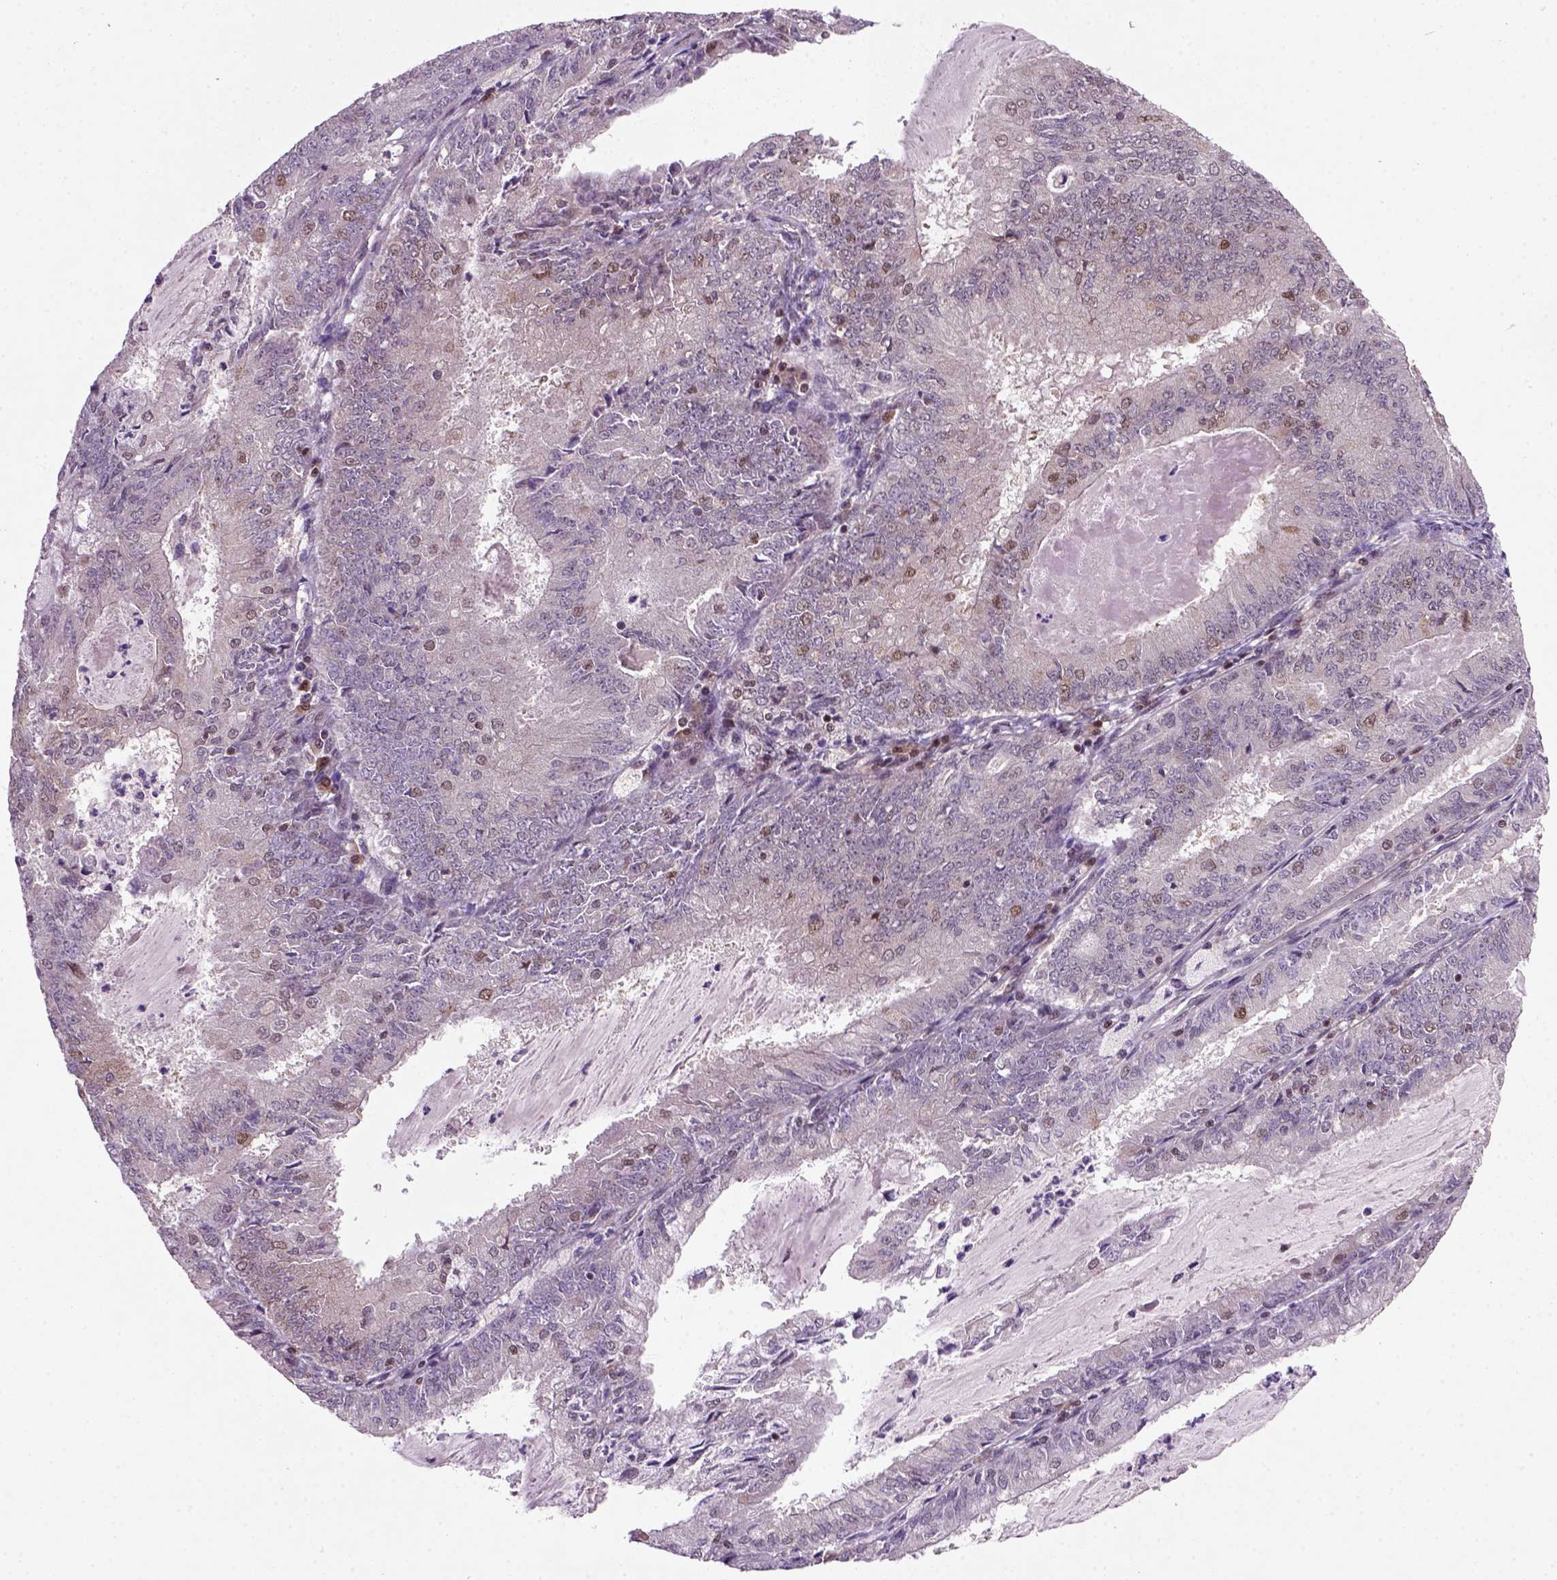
{"staining": {"intensity": "weak", "quantity": "<25%", "location": "nuclear"}, "tissue": "endometrial cancer", "cell_type": "Tumor cells", "image_type": "cancer", "snomed": [{"axis": "morphology", "description": "Adenocarcinoma, NOS"}, {"axis": "topography", "description": "Endometrium"}], "caption": "IHC of endometrial cancer demonstrates no staining in tumor cells.", "gene": "MGMT", "patient": {"sex": "female", "age": 57}}